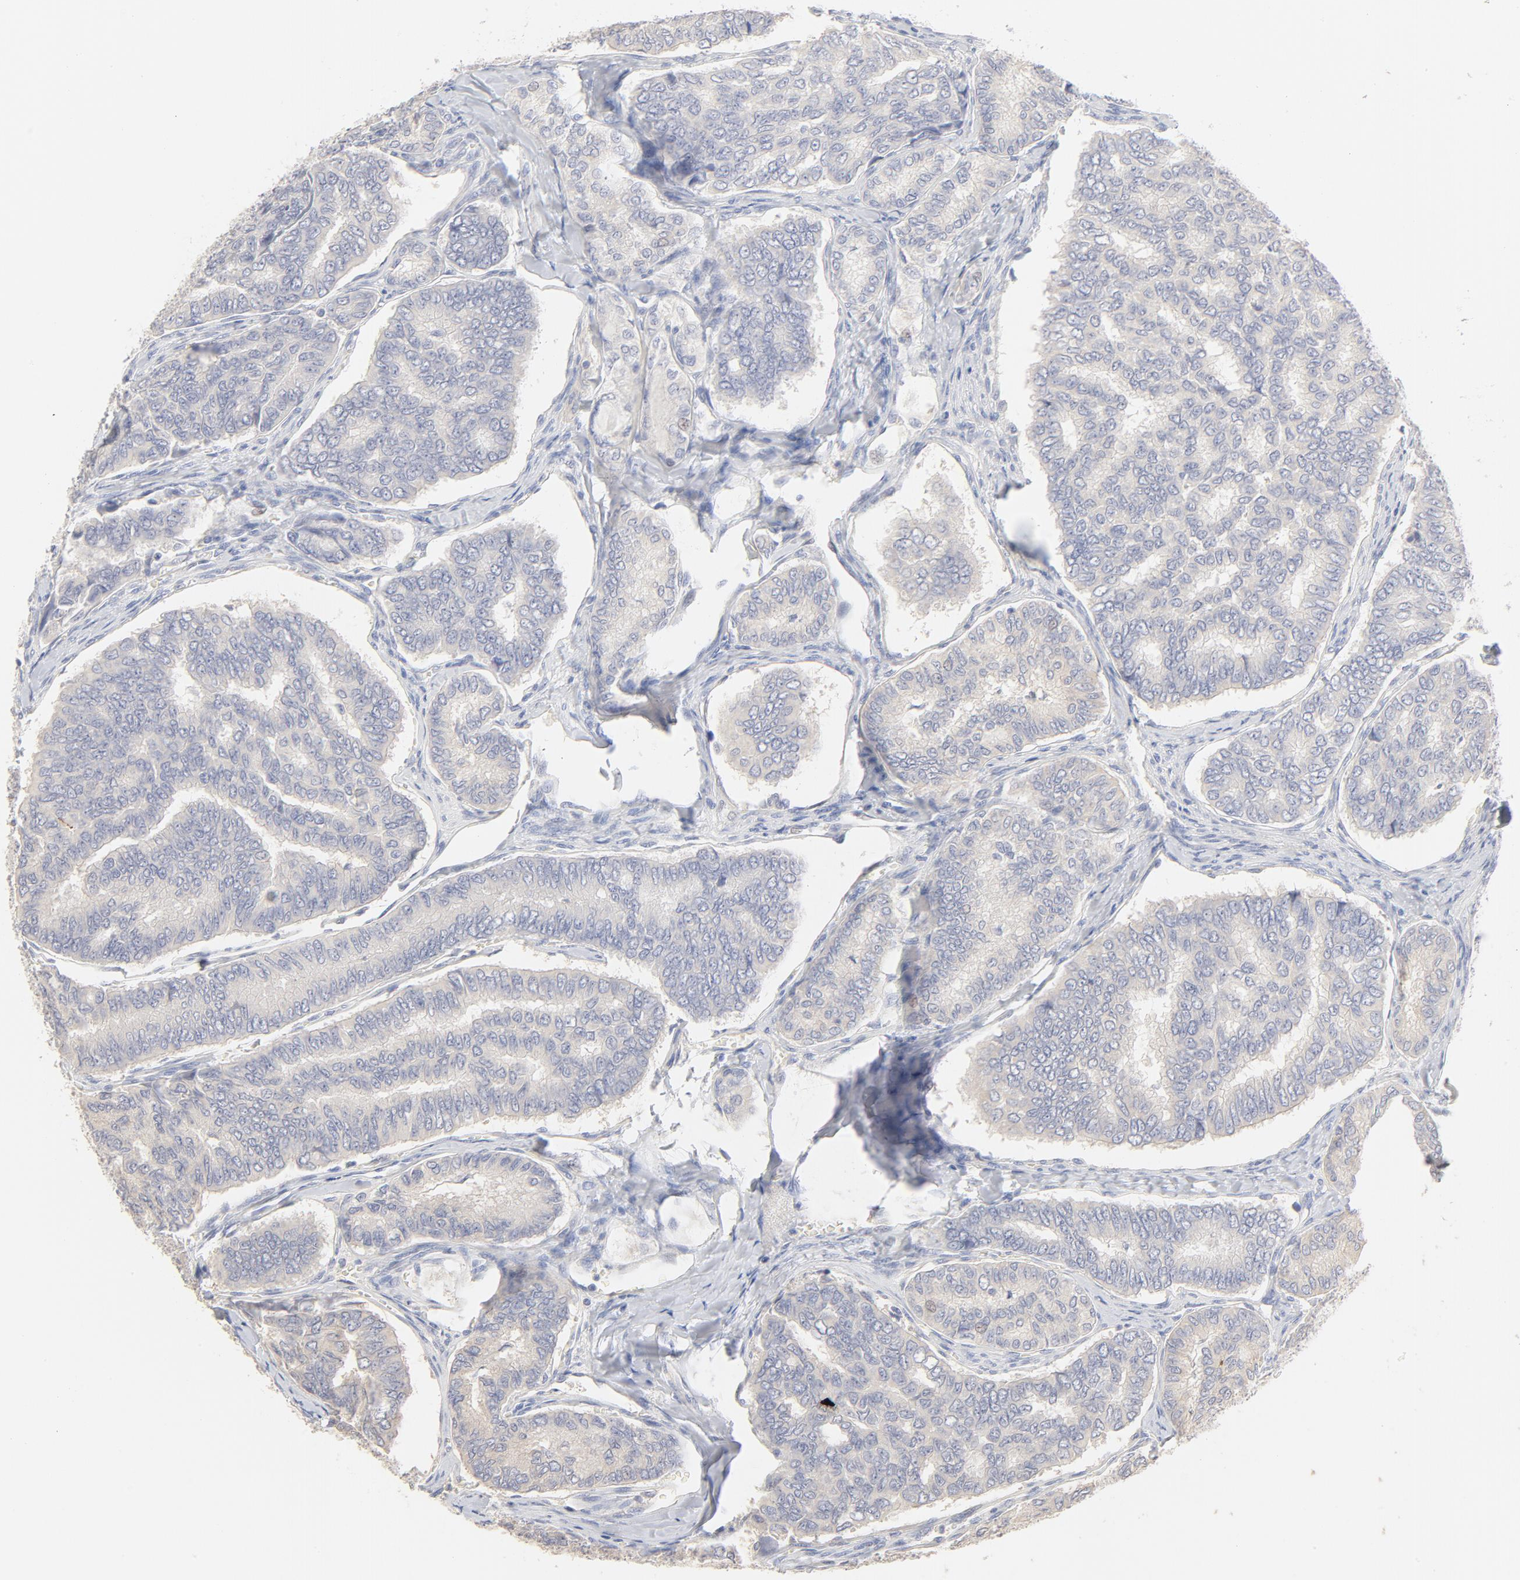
{"staining": {"intensity": "negative", "quantity": "none", "location": "none"}, "tissue": "thyroid cancer", "cell_type": "Tumor cells", "image_type": "cancer", "snomed": [{"axis": "morphology", "description": "Papillary adenocarcinoma, NOS"}, {"axis": "topography", "description": "Thyroid gland"}], "caption": "Tumor cells are negative for protein expression in human thyroid papillary adenocarcinoma.", "gene": "FCGBP", "patient": {"sex": "female", "age": 35}}